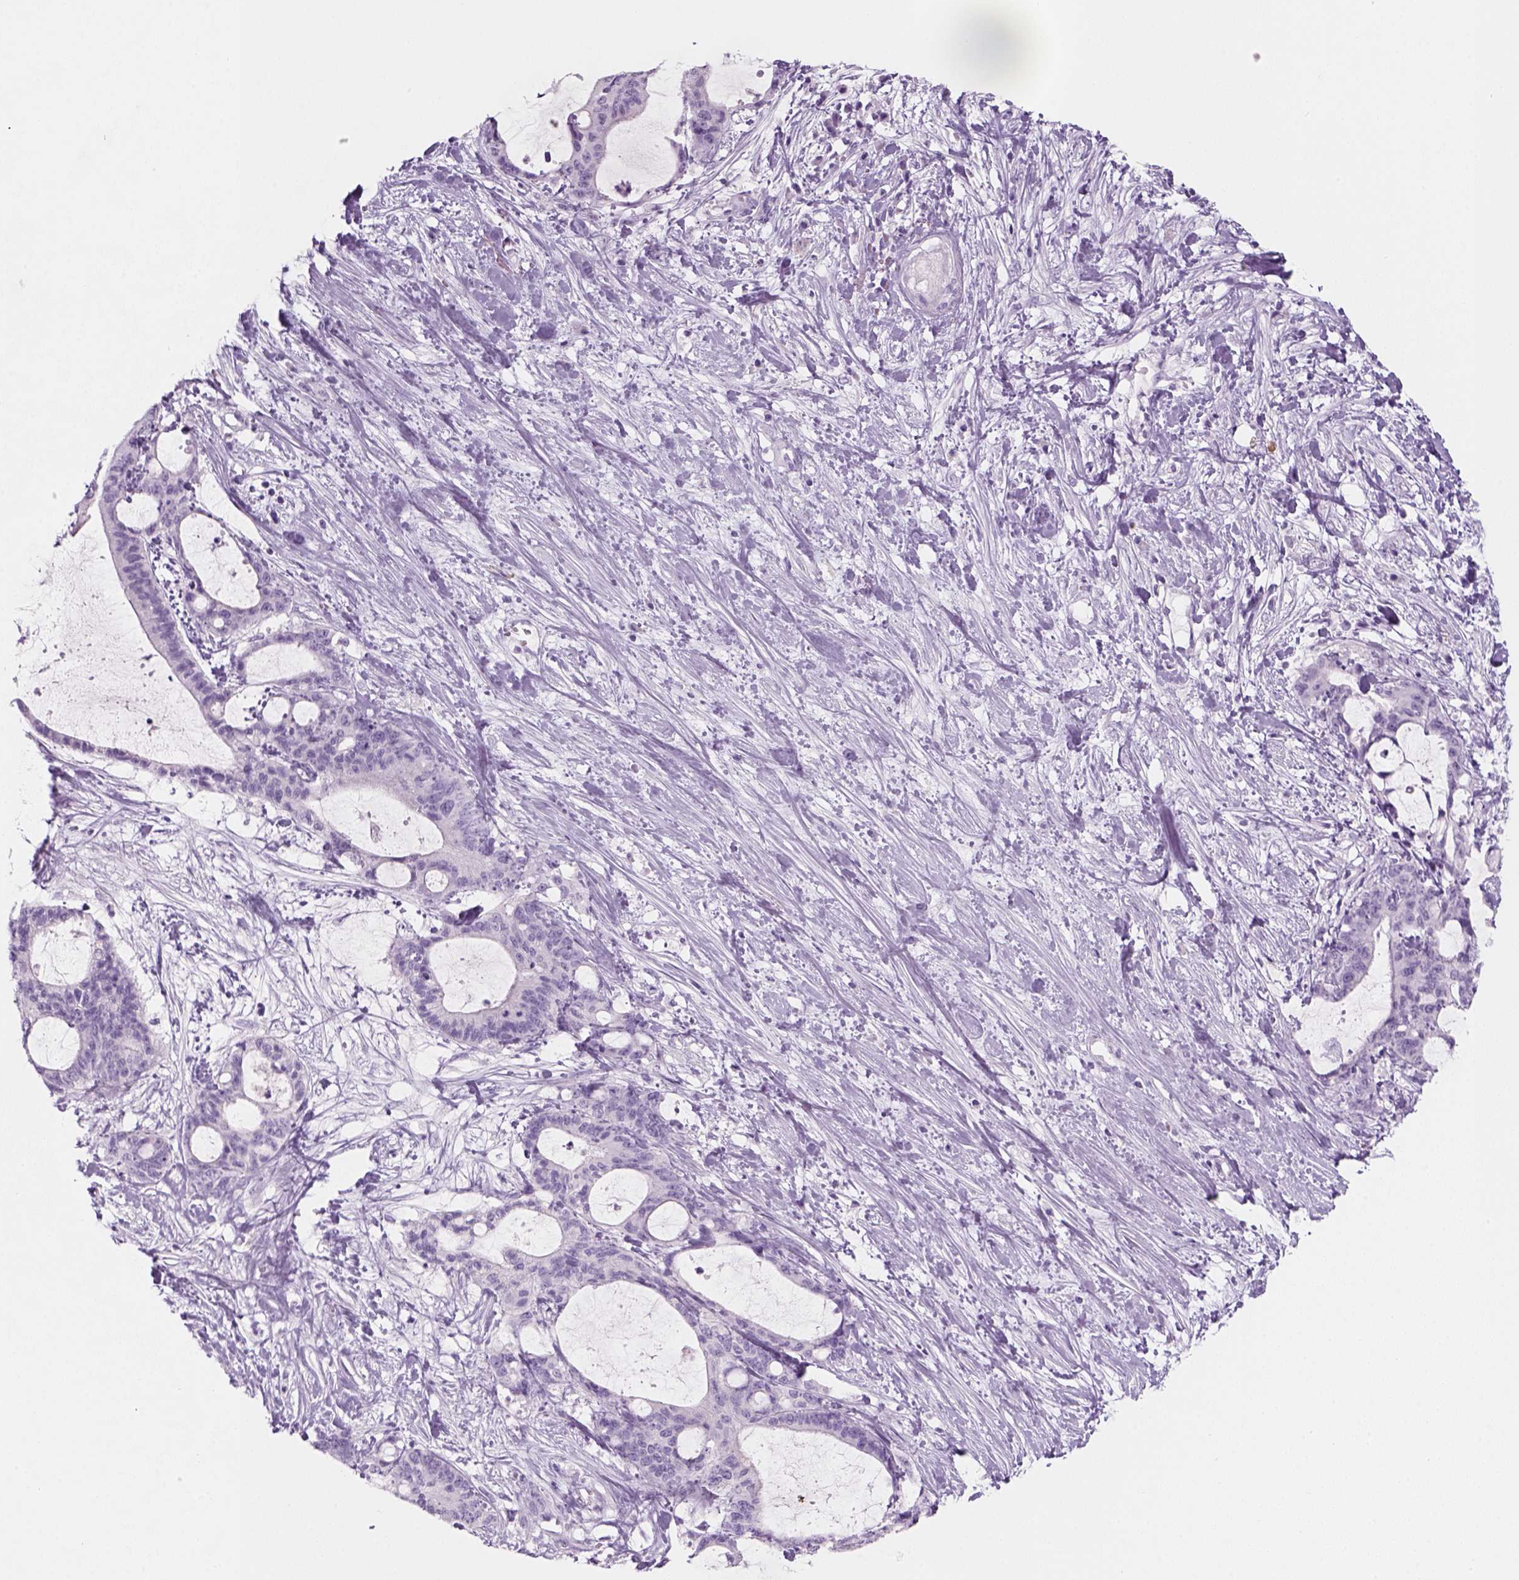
{"staining": {"intensity": "negative", "quantity": "none", "location": "none"}, "tissue": "liver cancer", "cell_type": "Tumor cells", "image_type": "cancer", "snomed": [{"axis": "morphology", "description": "Cholangiocarcinoma"}, {"axis": "topography", "description": "Liver"}], "caption": "Protein analysis of cholangiocarcinoma (liver) reveals no significant positivity in tumor cells.", "gene": "KRTAP11-1", "patient": {"sex": "female", "age": 73}}